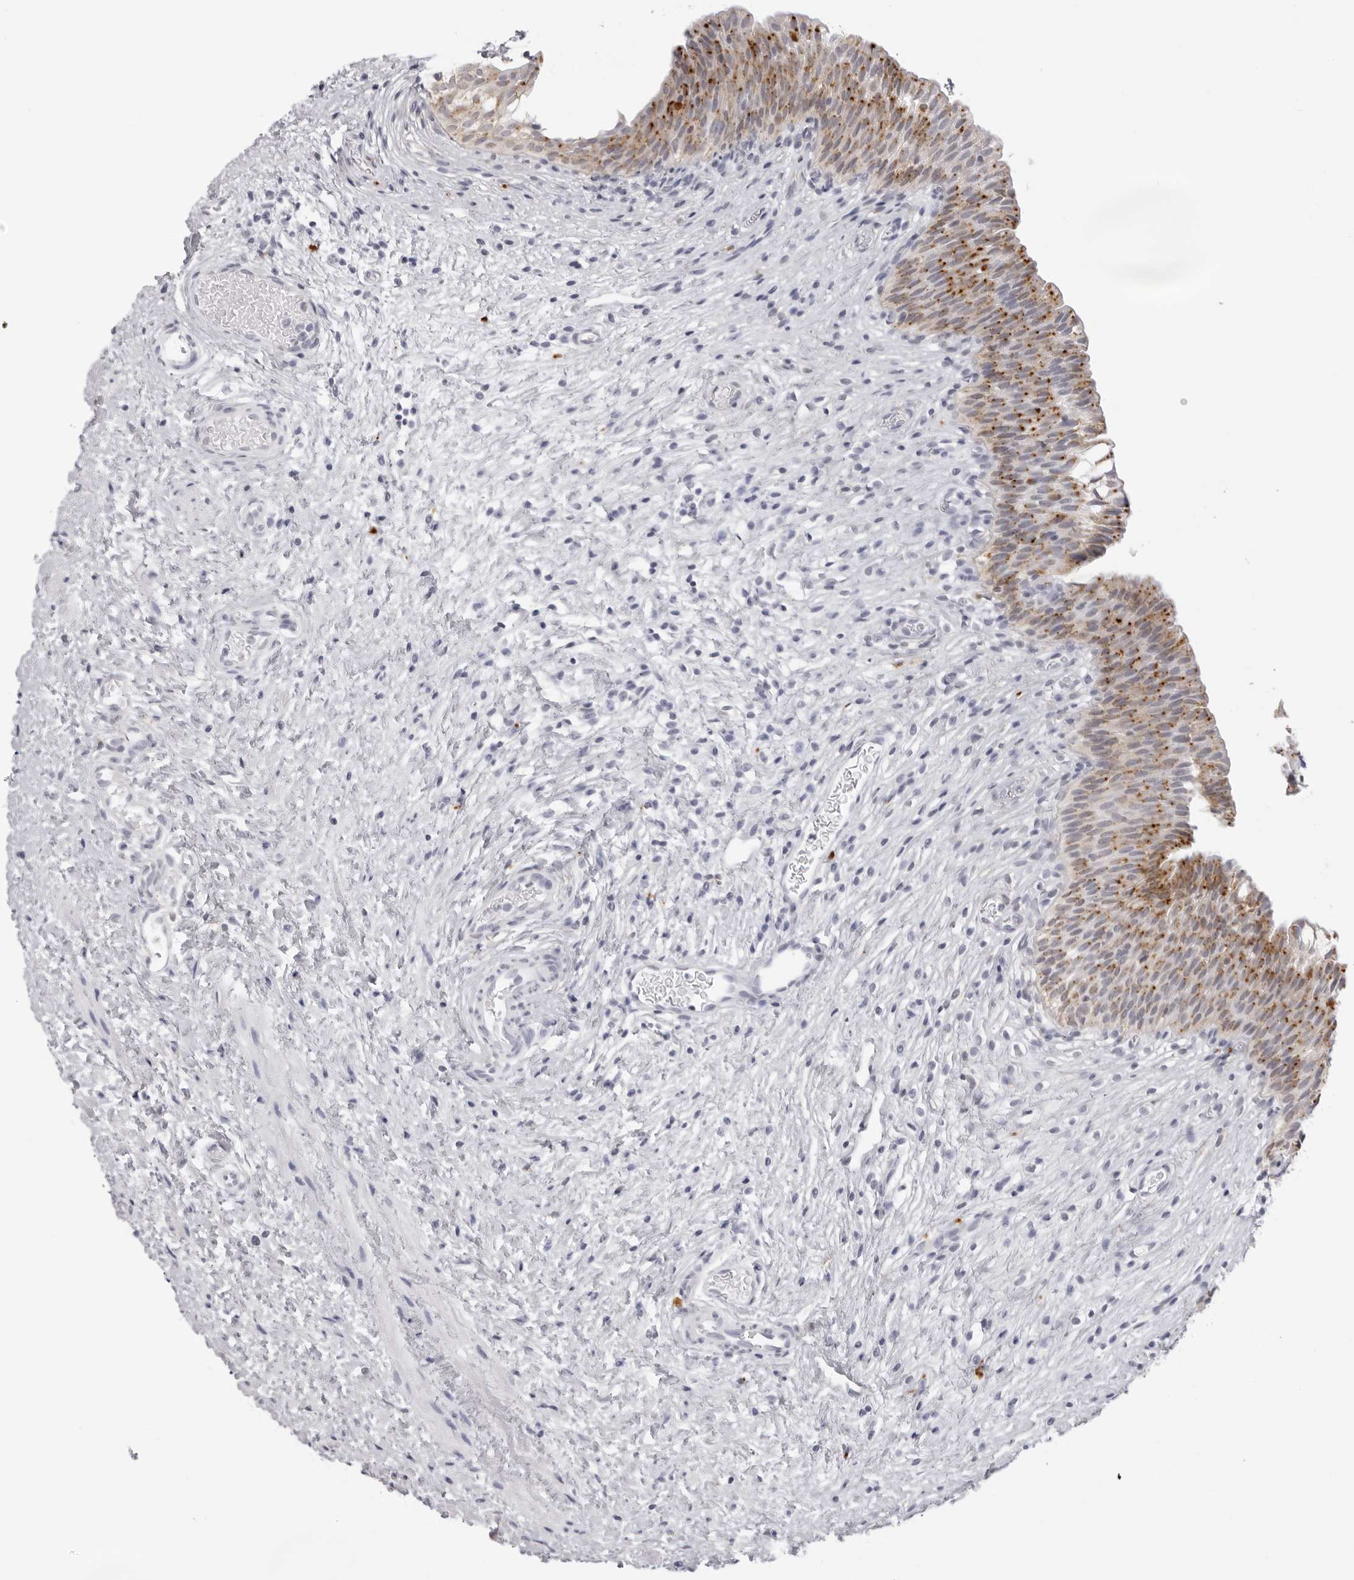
{"staining": {"intensity": "strong", "quantity": ">75%", "location": "cytoplasmic/membranous"}, "tissue": "urinary bladder", "cell_type": "Urothelial cells", "image_type": "normal", "snomed": [{"axis": "morphology", "description": "Normal tissue, NOS"}, {"axis": "topography", "description": "Urinary bladder"}], "caption": "Immunohistochemical staining of normal urinary bladder exhibits high levels of strong cytoplasmic/membranous positivity in approximately >75% of urothelial cells.", "gene": "IL25", "patient": {"sex": "male", "age": 1}}